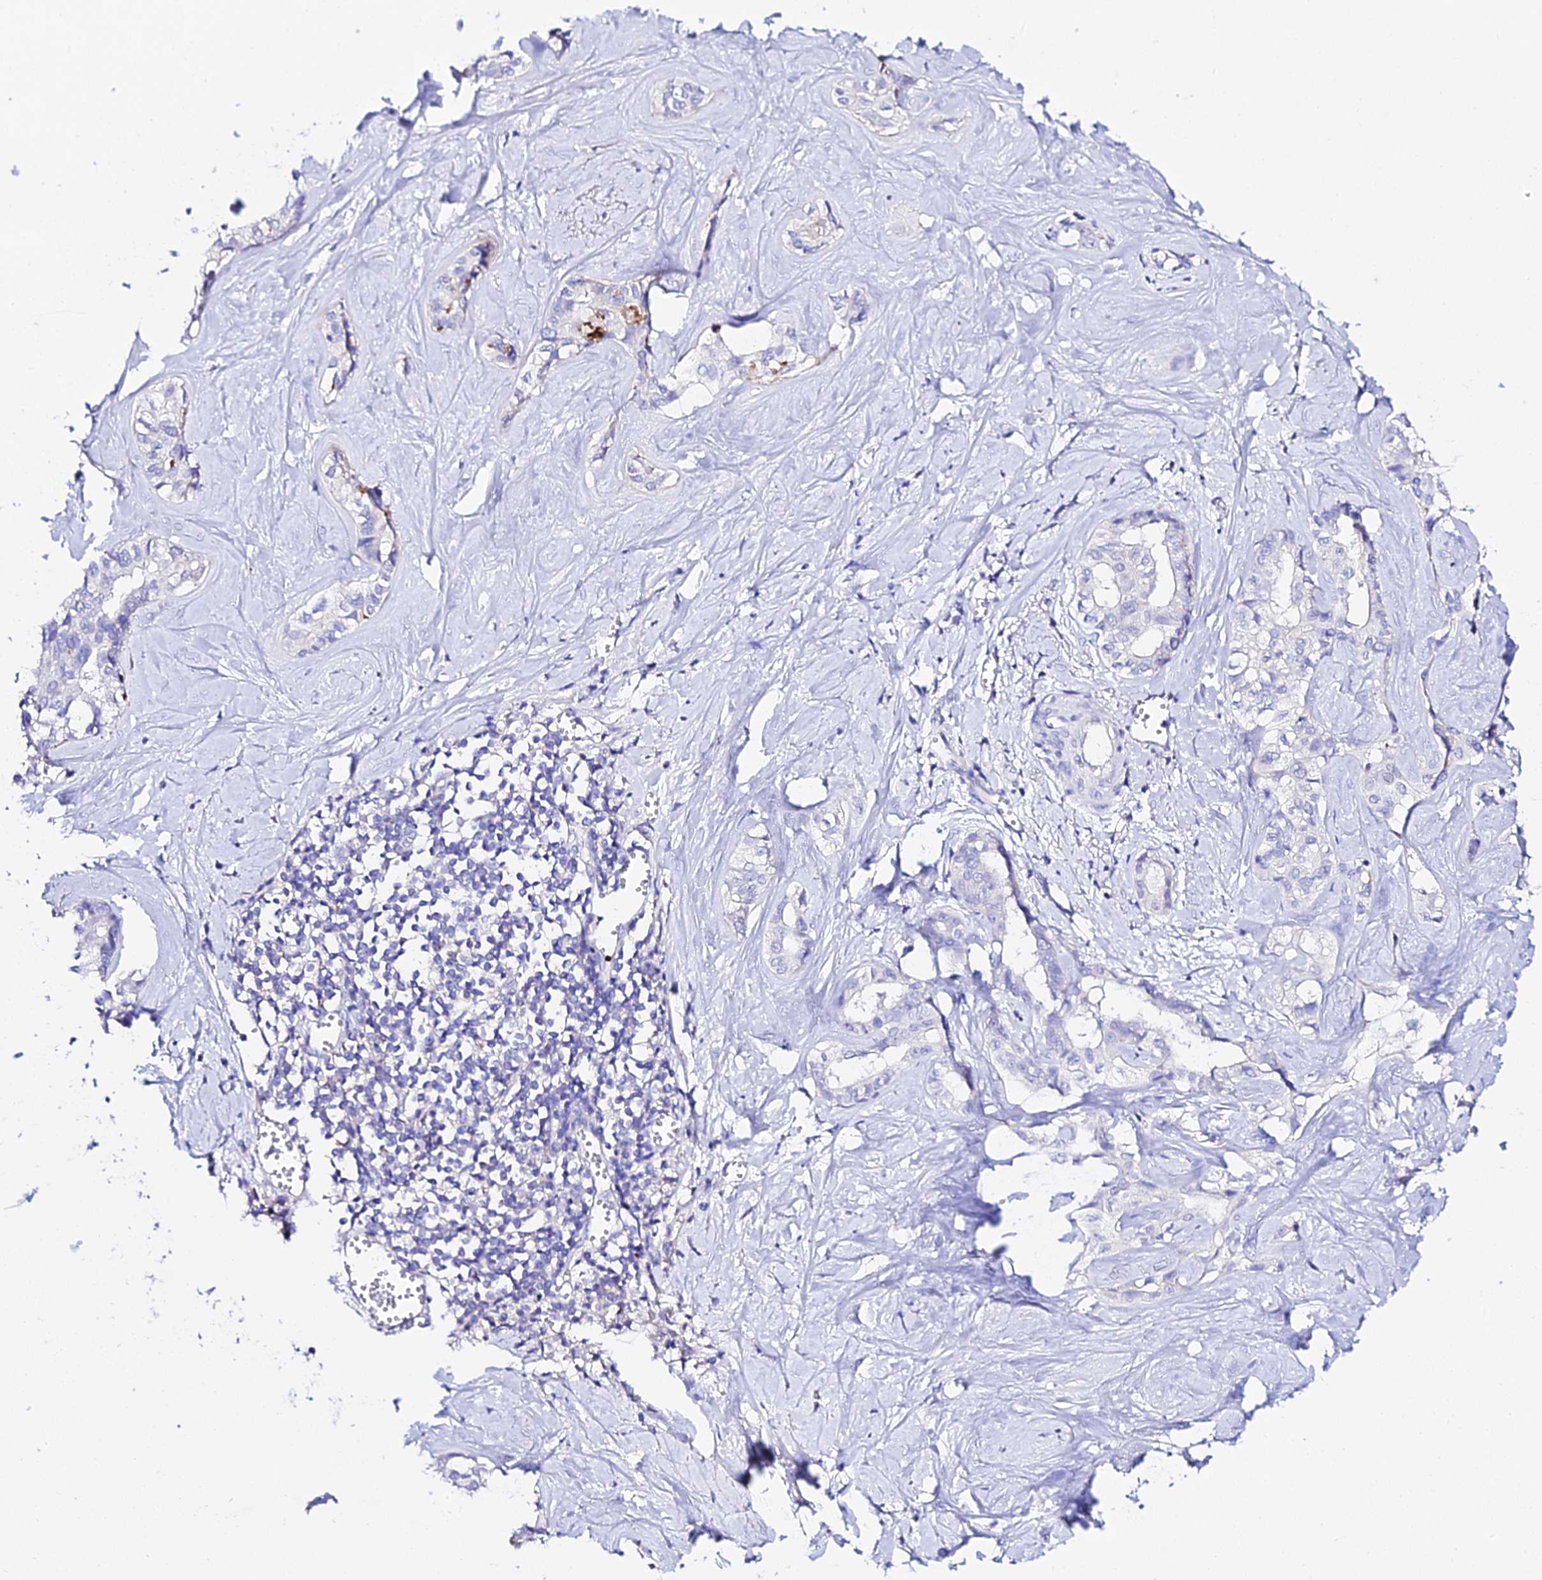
{"staining": {"intensity": "negative", "quantity": "none", "location": "none"}, "tissue": "liver cancer", "cell_type": "Tumor cells", "image_type": "cancer", "snomed": [{"axis": "morphology", "description": "Cholangiocarcinoma"}, {"axis": "topography", "description": "Liver"}], "caption": "IHC histopathology image of neoplastic tissue: human cholangiocarcinoma (liver) stained with DAB shows no significant protein staining in tumor cells.", "gene": "TMEM117", "patient": {"sex": "female", "age": 77}}